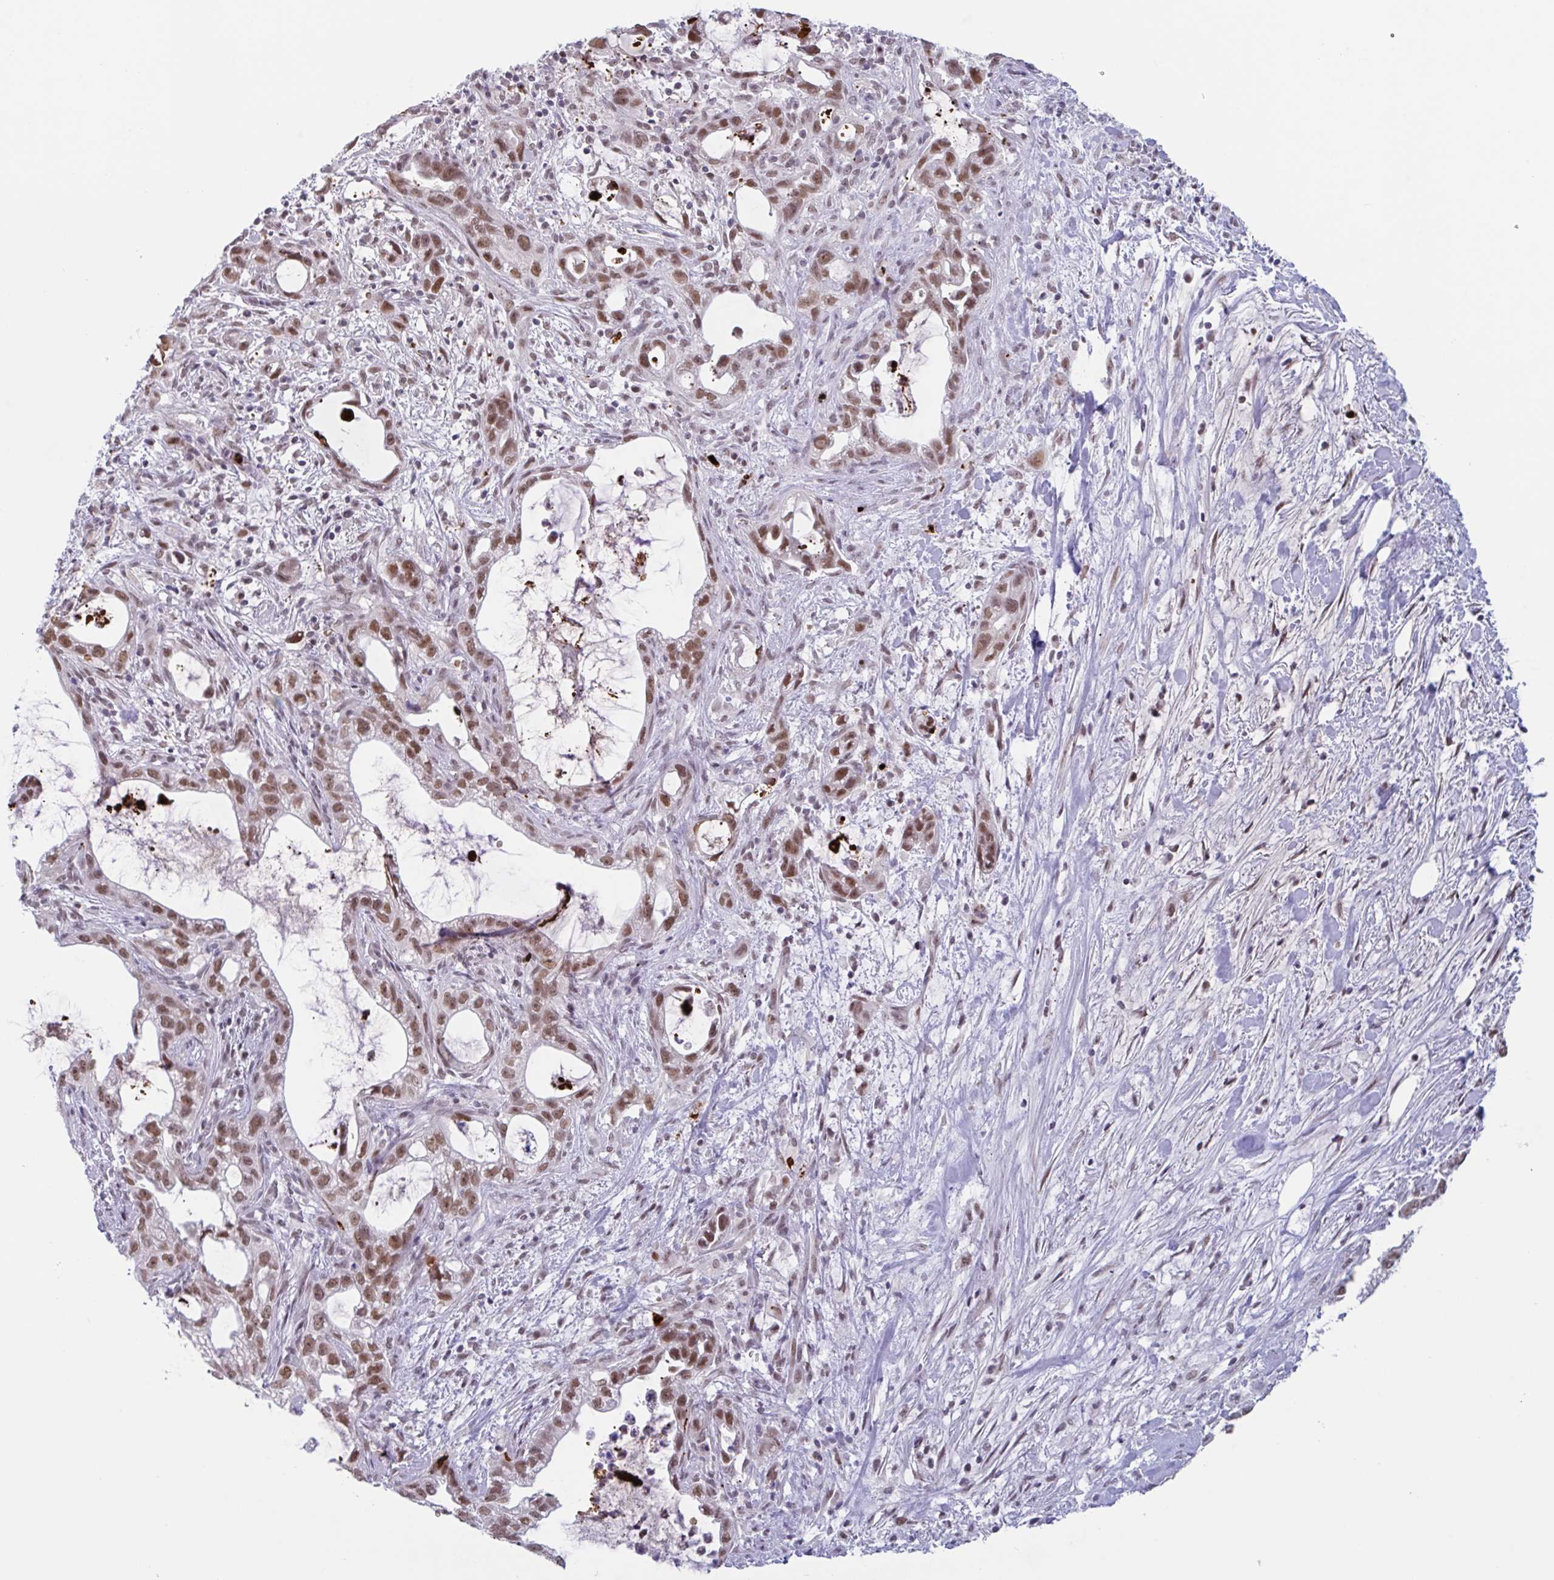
{"staining": {"intensity": "moderate", "quantity": ">75%", "location": "nuclear"}, "tissue": "pancreatic cancer", "cell_type": "Tumor cells", "image_type": "cancer", "snomed": [{"axis": "morphology", "description": "Adenocarcinoma, NOS"}, {"axis": "topography", "description": "Pancreas"}], "caption": "Immunohistochemical staining of adenocarcinoma (pancreatic) demonstrates medium levels of moderate nuclear protein positivity in approximately >75% of tumor cells. The staining is performed using DAB (3,3'-diaminobenzidine) brown chromogen to label protein expression. The nuclei are counter-stained blue using hematoxylin.", "gene": "PLG", "patient": {"sex": "male", "age": 70}}